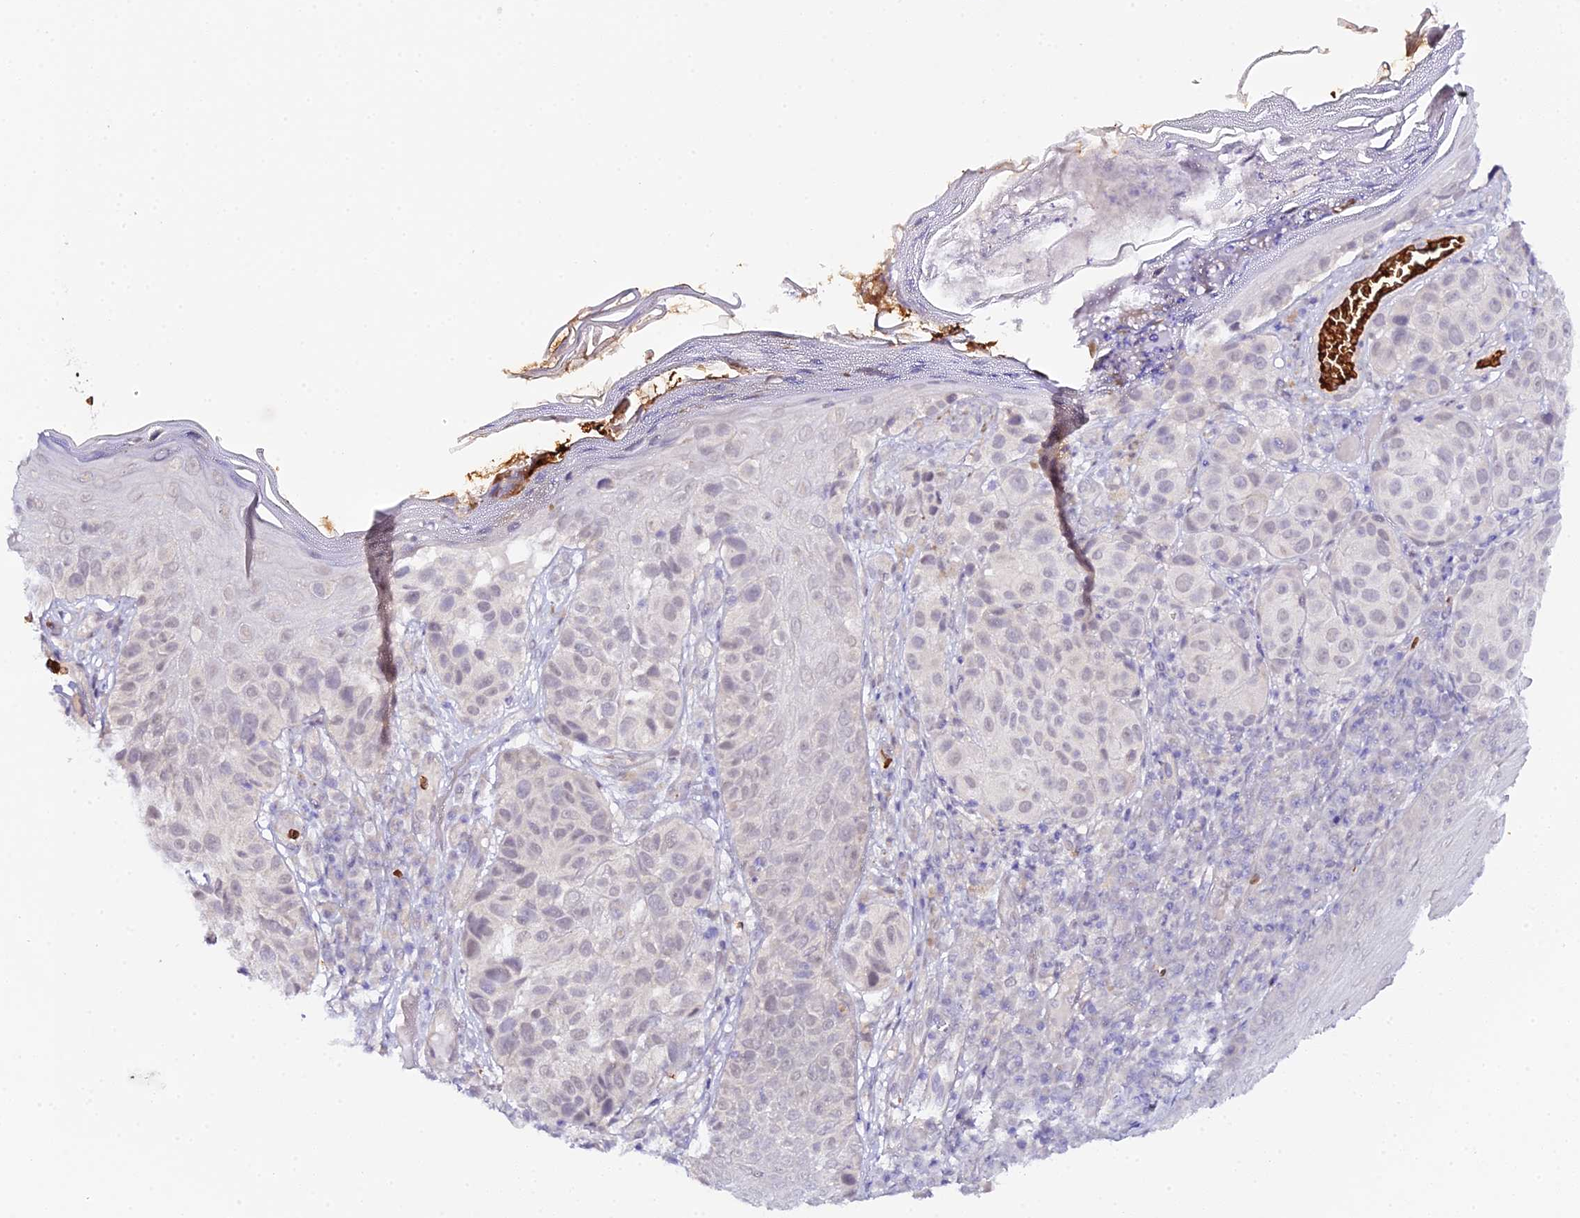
{"staining": {"intensity": "negative", "quantity": "none", "location": "none"}, "tissue": "melanoma", "cell_type": "Tumor cells", "image_type": "cancer", "snomed": [{"axis": "morphology", "description": "Malignant melanoma, NOS"}, {"axis": "topography", "description": "Skin"}], "caption": "Melanoma was stained to show a protein in brown. There is no significant expression in tumor cells.", "gene": "CFAP45", "patient": {"sex": "male", "age": 38}}